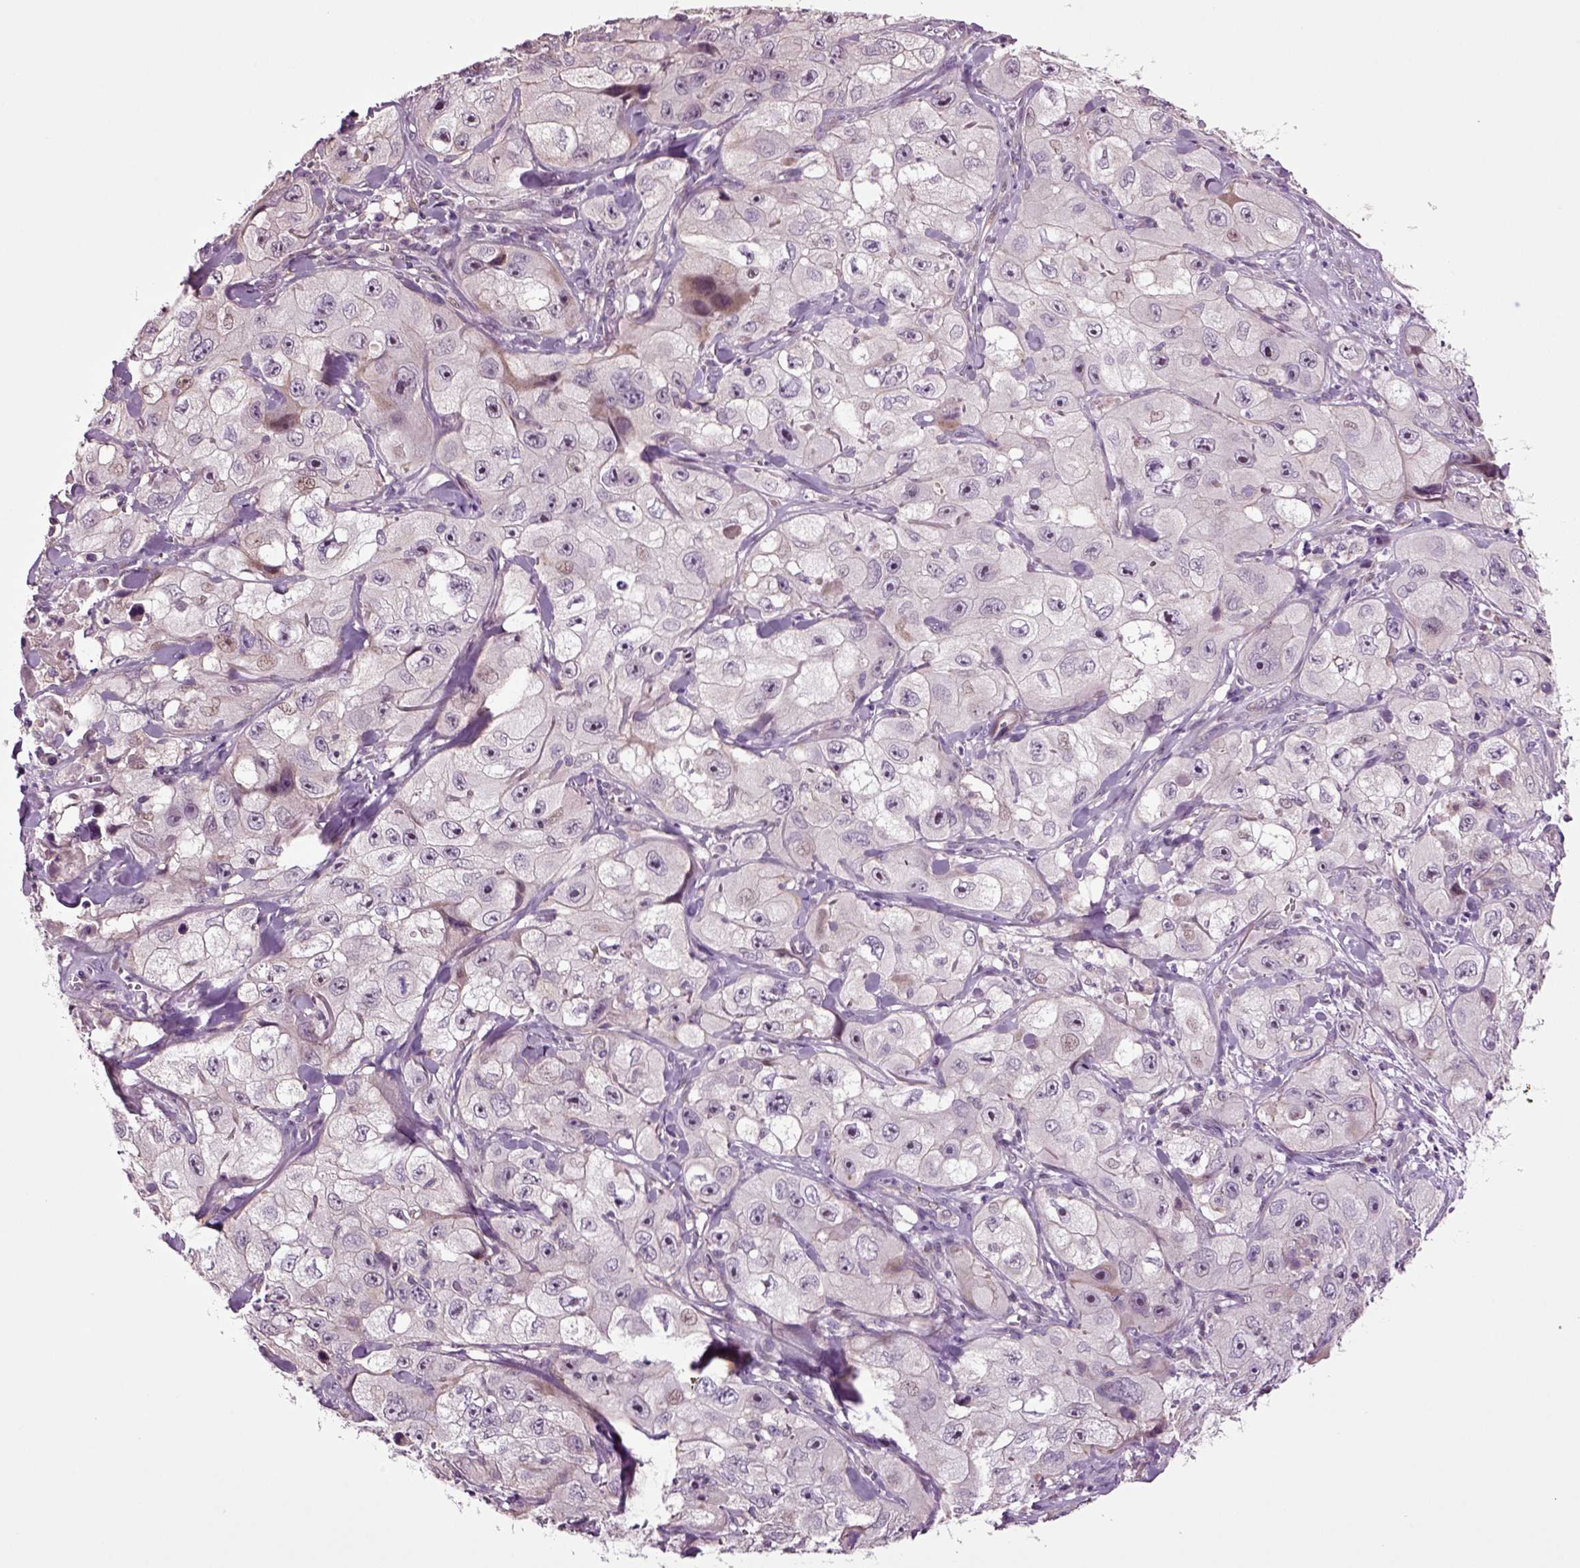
{"staining": {"intensity": "negative", "quantity": "none", "location": "none"}, "tissue": "skin cancer", "cell_type": "Tumor cells", "image_type": "cancer", "snomed": [{"axis": "morphology", "description": "Squamous cell carcinoma, NOS"}, {"axis": "topography", "description": "Skin"}, {"axis": "topography", "description": "Subcutis"}], "caption": "Photomicrograph shows no protein expression in tumor cells of skin cancer (squamous cell carcinoma) tissue.", "gene": "HAGHL", "patient": {"sex": "male", "age": 73}}